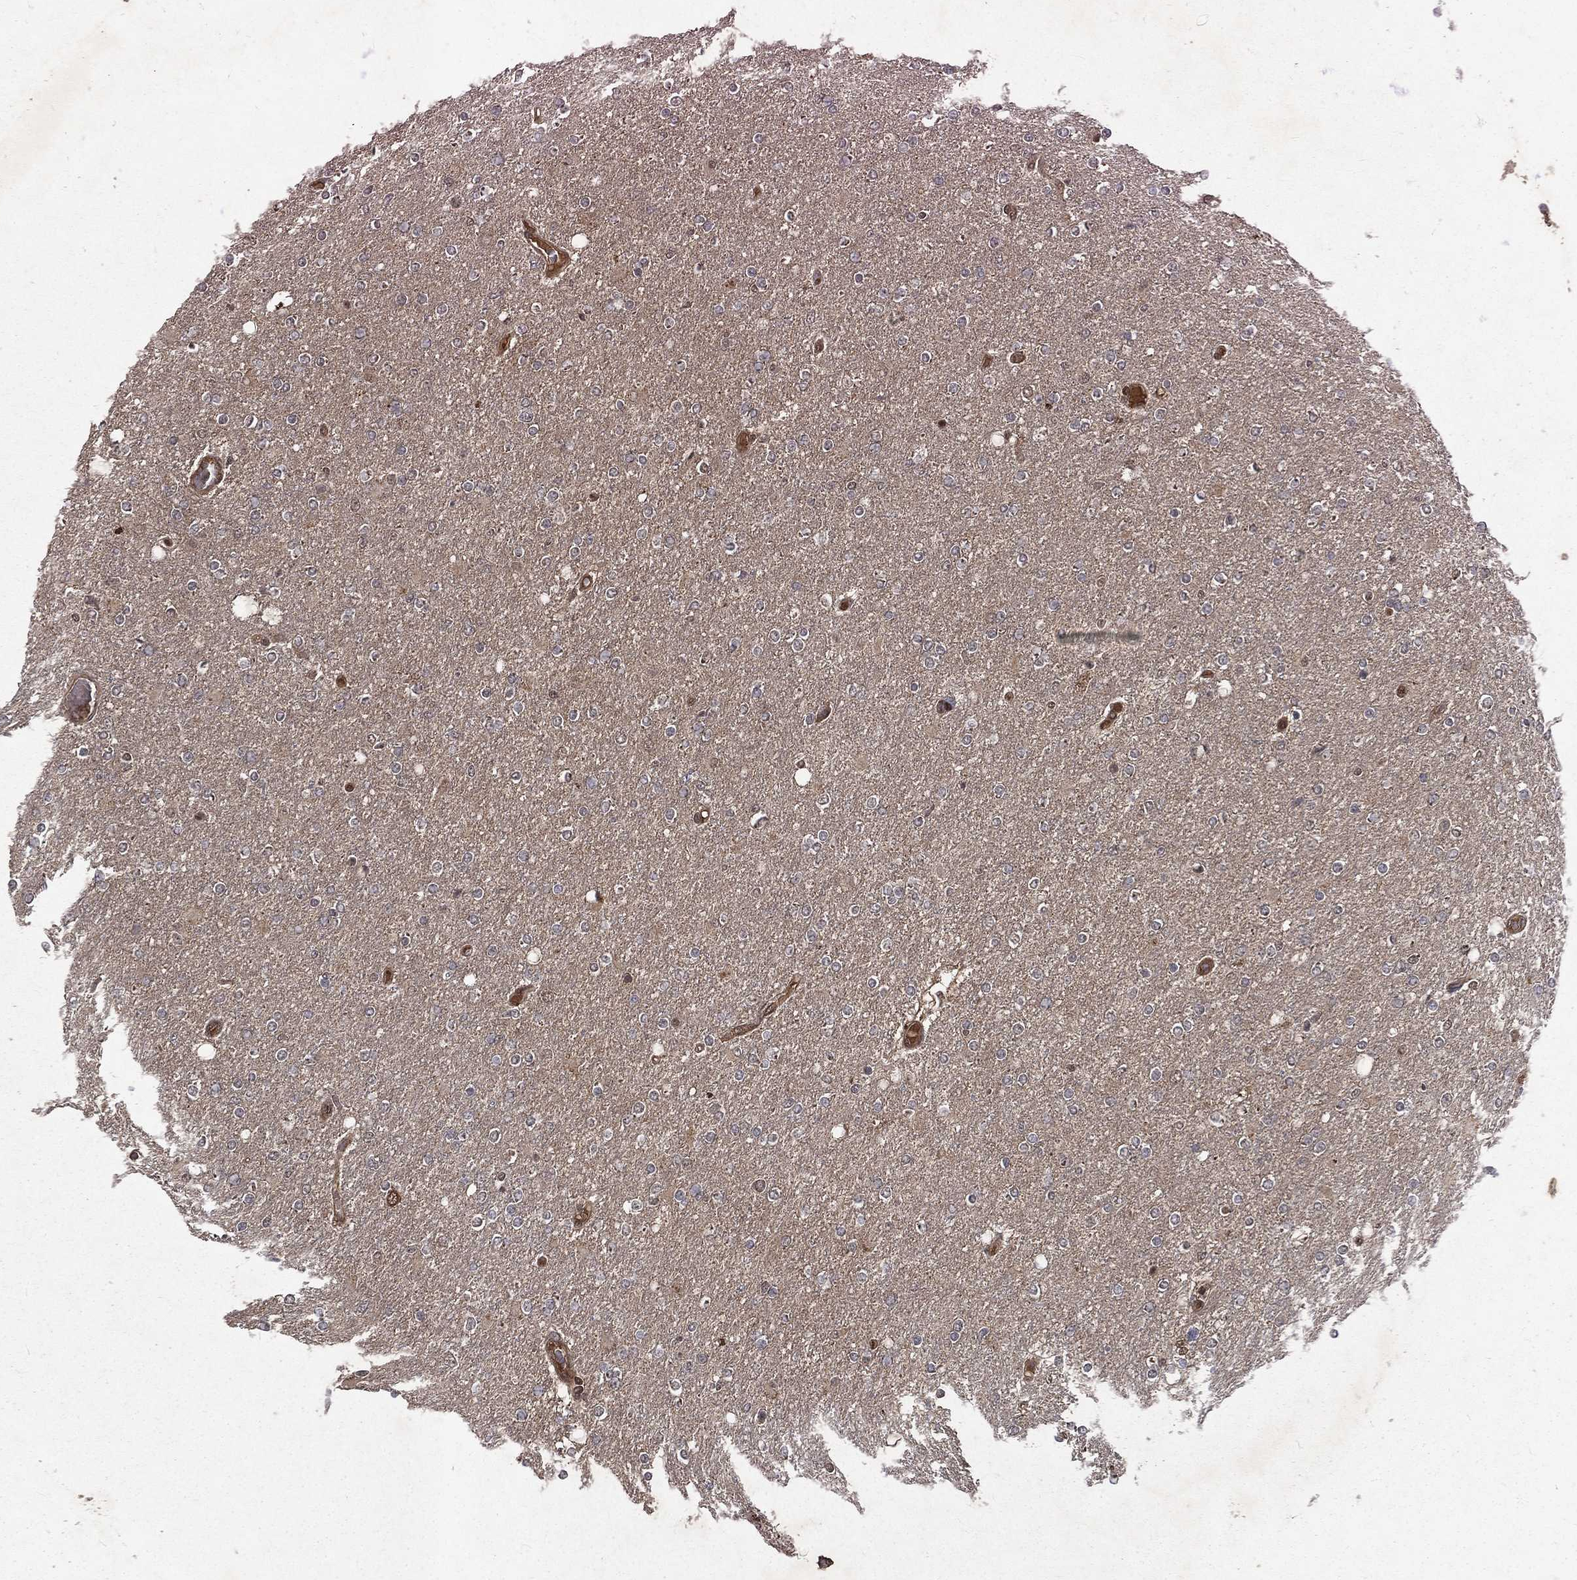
{"staining": {"intensity": "negative", "quantity": "none", "location": "none"}, "tissue": "glioma", "cell_type": "Tumor cells", "image_type": "cancer", "snomed": [{"axis": "morphology", "description": "Glioma, malignant, High grade"}, {"axis": "topography", "description": "Cerebral cortex"}], "caption": "Tumor cells show no significant expression in malignant glioma (high-grade). Brightfield microscopy of immunohistochemistry stained with DAB (brown) and hematoxylin (blue), captured at high magnification.", "gene": "FGD1", "patient": {"sex": "male", "age": 70}}